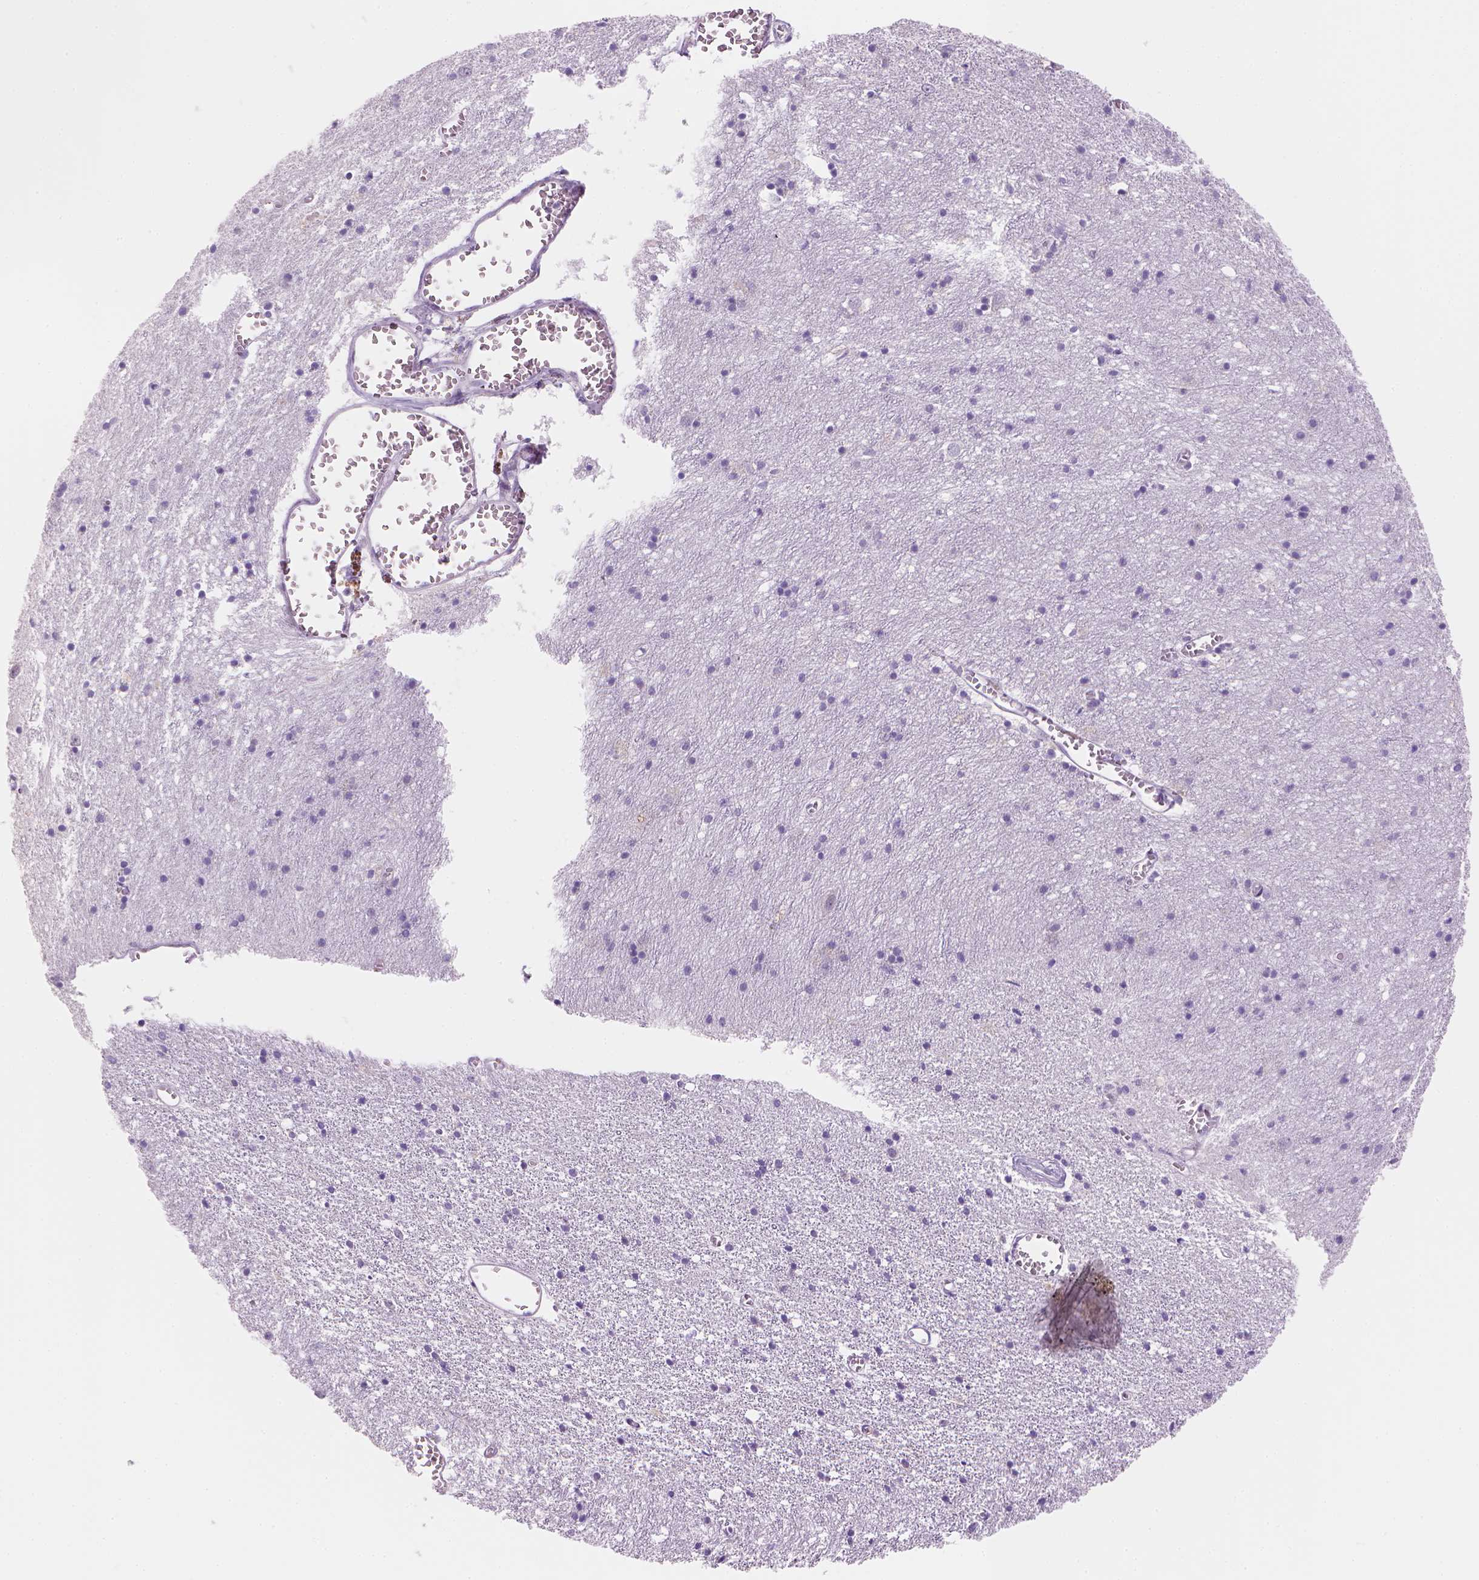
{"staining": {"intensity": "negative", "quantity": "none", "location": "none"}, "tissue": "cerebral cortex", "cell_type": "Endothelial cells", "image_type": "normal", "snomed": [{"axis": "morphology", "description": "Normal tissue, NOS"}, {"axis": "topography", "description": "Cerebral cortex"}], "caption": "Immunohistochemical staining of unremarkable human cerebral cortex demonstrates no significant expression in endothelial cells.", "gene": "CES2", "patient": {"sex": "male", "age": 70}}